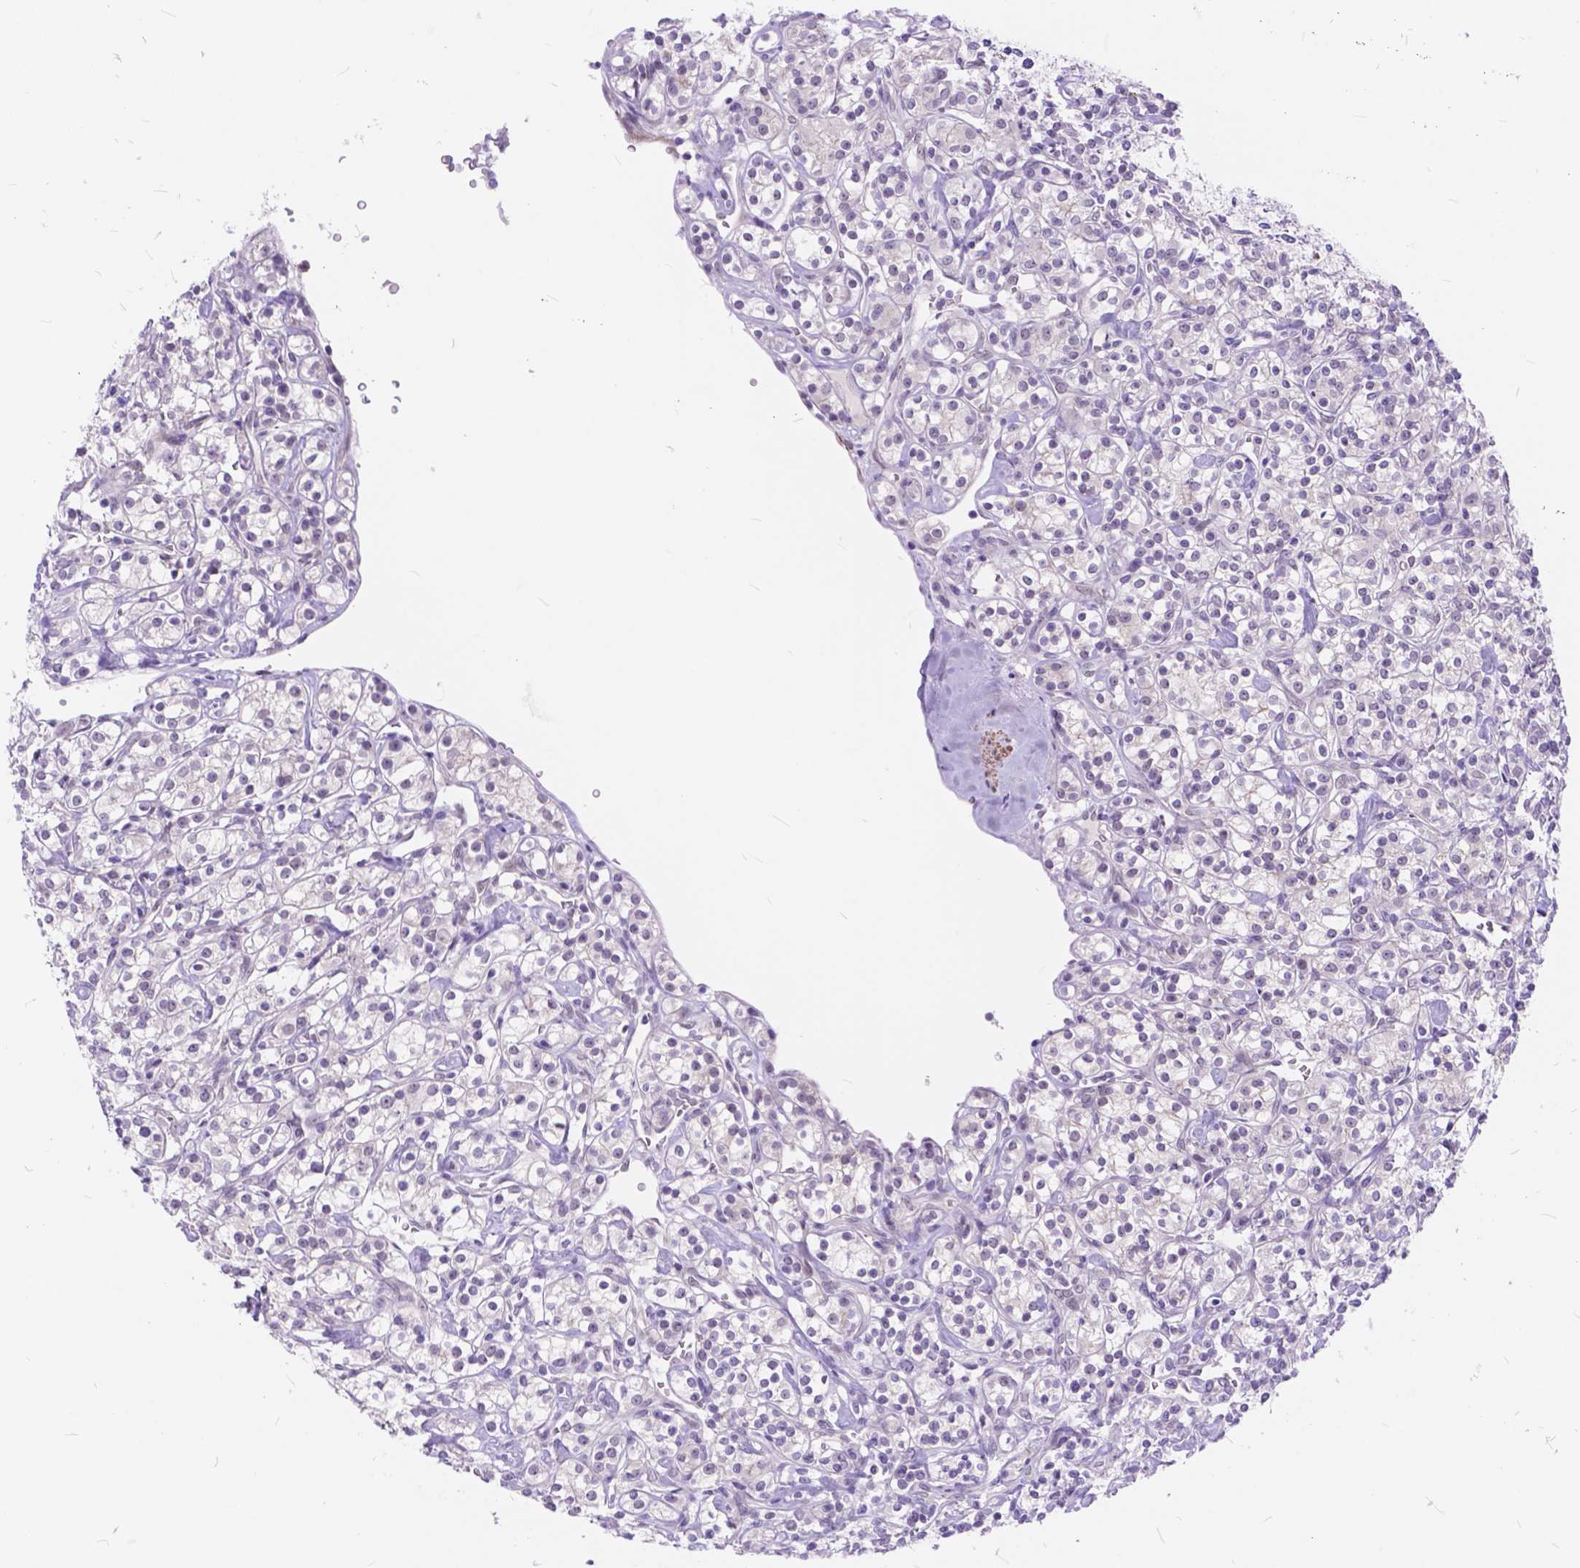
{"staining": {"intensity": "negative", "quantity": "none", "location": "none"}, "tissue": "renal cancer", "cell_type": "Tumor cells", "image_type": "cancer", "snomed": [{"axis": "morphology", "description": "Adenocarcinoma, NOS"}, {"axis": "topography", "description": "Kidney"}], "caption": "High power microscopy photomicrograph of an immunohistochemistry (IHC) image of renal cancer (adenocarcinoma), revealing no significant expression in tumor cells.", "gene": "MAN2C1", "patient": {"sex": "male", "age": 77}}